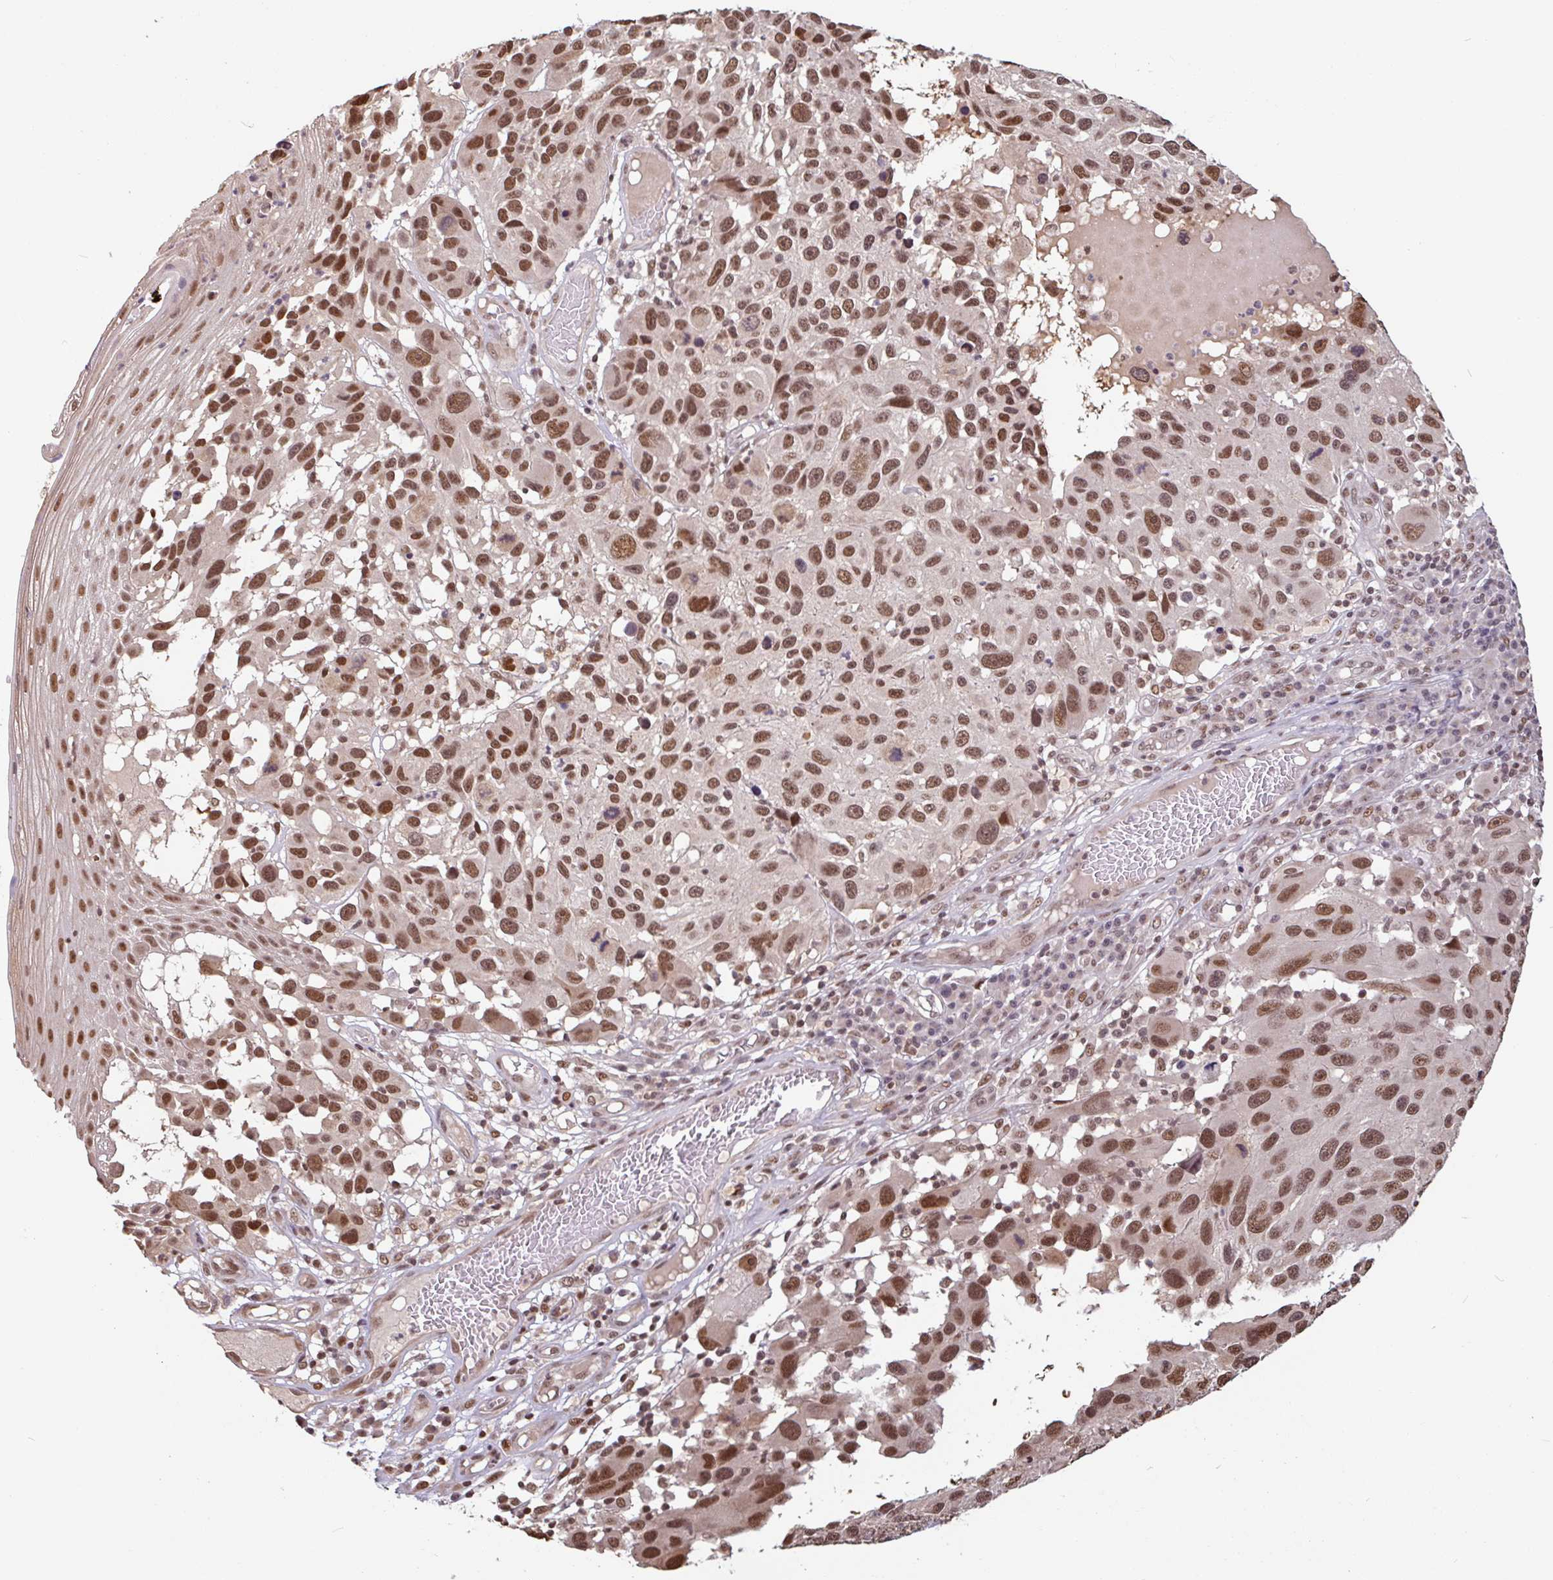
{"staining": {"intensity": "moderate", "quantity": ">75%", "location": "nuclear"}, "tissue": "melanoma", "cell_type": "Tumor cells", "image_type": "cancer", "snomed": [{"axis": "morphology", "description": "Malignant melanoma, NOS"}, {"axis": "topography", "description": "Skin"}], "caption": "Protein staining by IHC shows moderate nuclear staining in approximately >75% of tumor cells in malignant melanoma.", "gene": "DR1", "patient": {"sex": "male", "age": 53}}